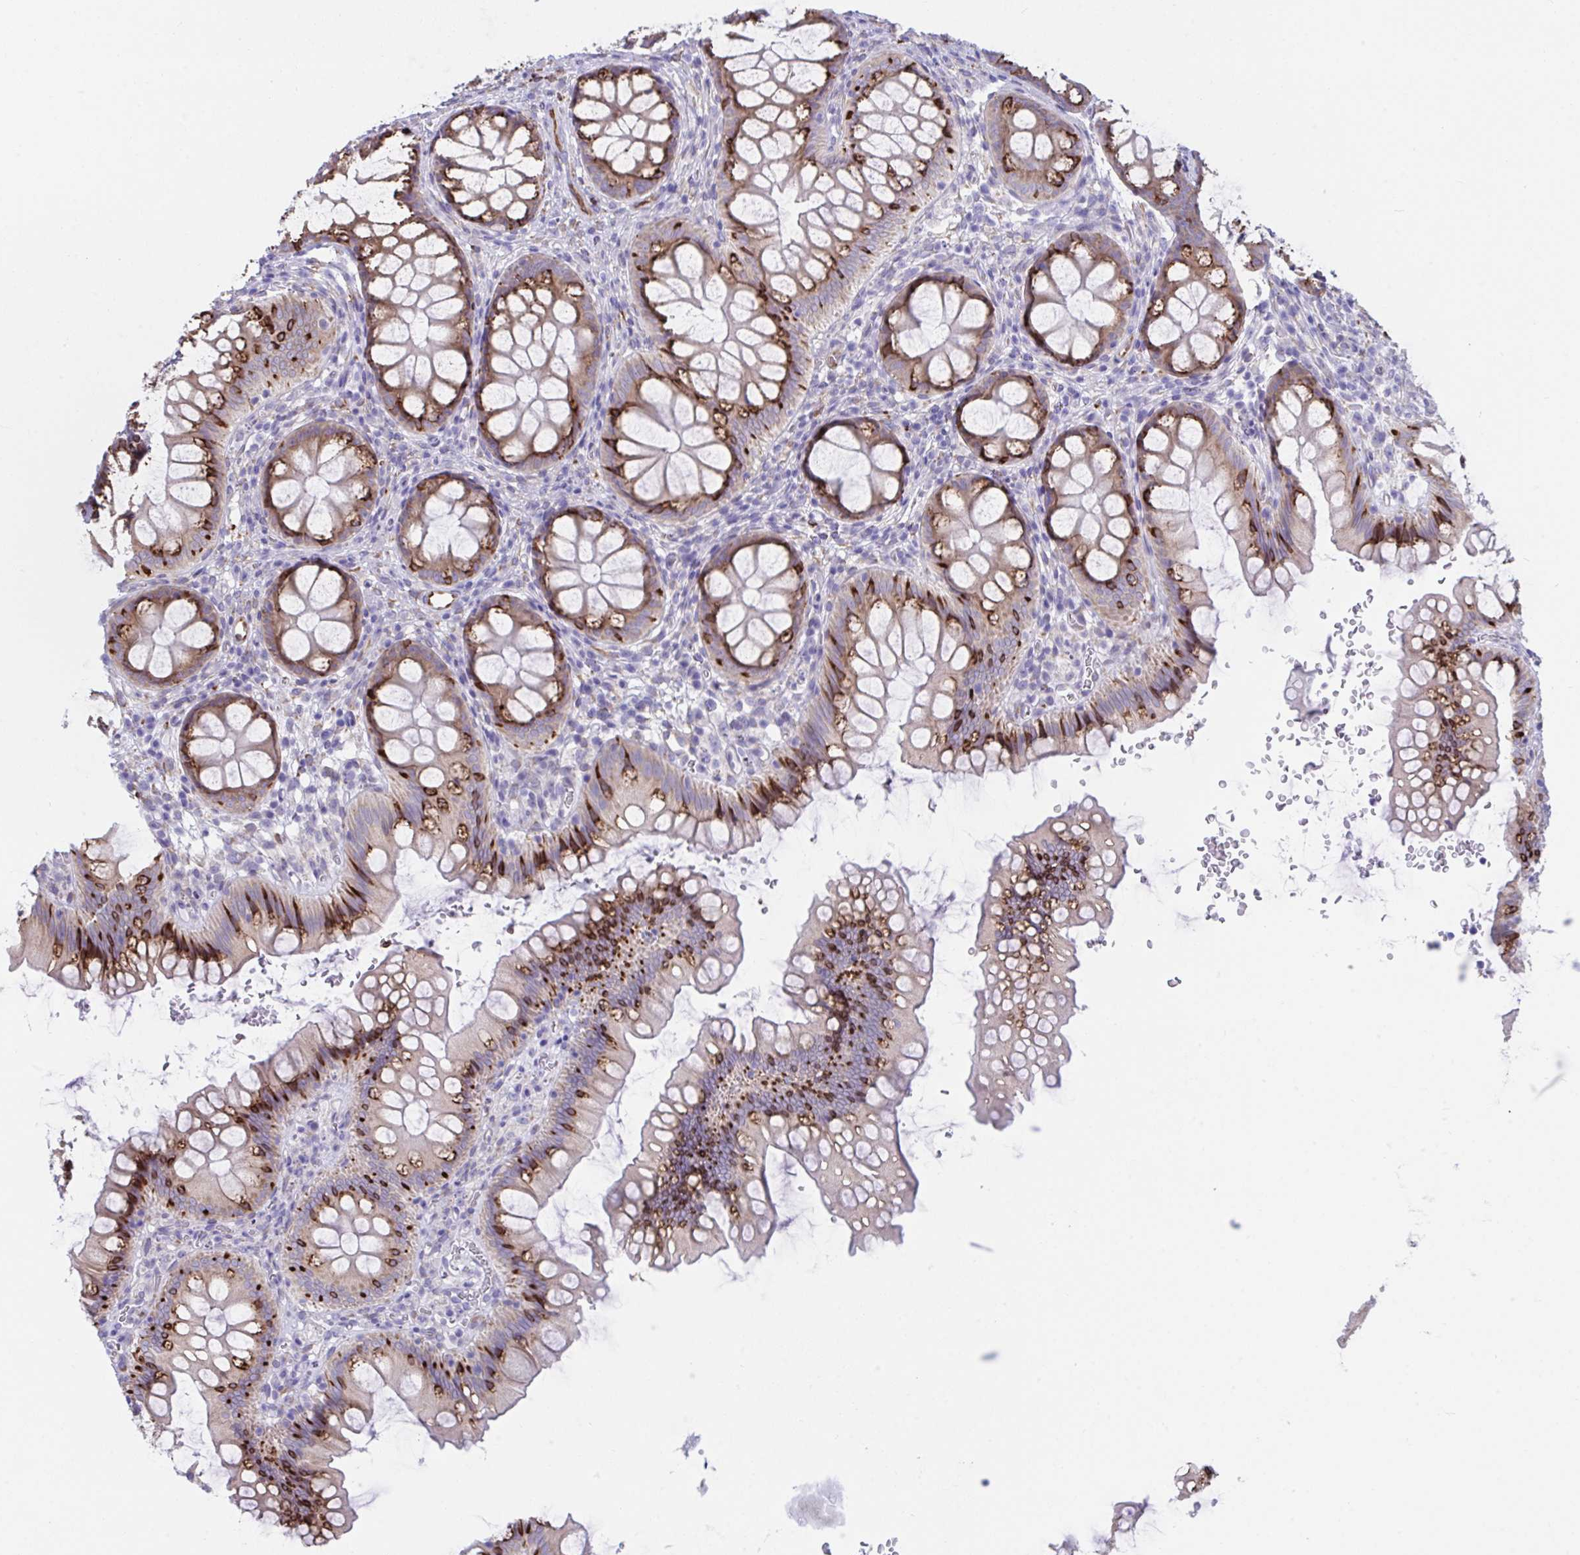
{"staining": {"intensity": "weak", "quantity": "25%-75%", "location": "cytoplasmic/membranous"}, "tissue": "colon", "cell_type": "Endothelial cells", "image_type": "normal", "snomed": [{"axis": "morphology", "description": "Normal tissue, NOS"}, {"axis": "morphology", "description": "Adenoma, NOS"}, {"axis": "topography", "description": "Soft tissue"}, {"axis": "topography", "description": "Colon"}], "caption": "The immunohistochemical stain highlights weak cytoplasmic/membranous expression in endothelial cells of normal colon.", "gene": "ASPH", "patient": {"sex": "male", "age": 47}}